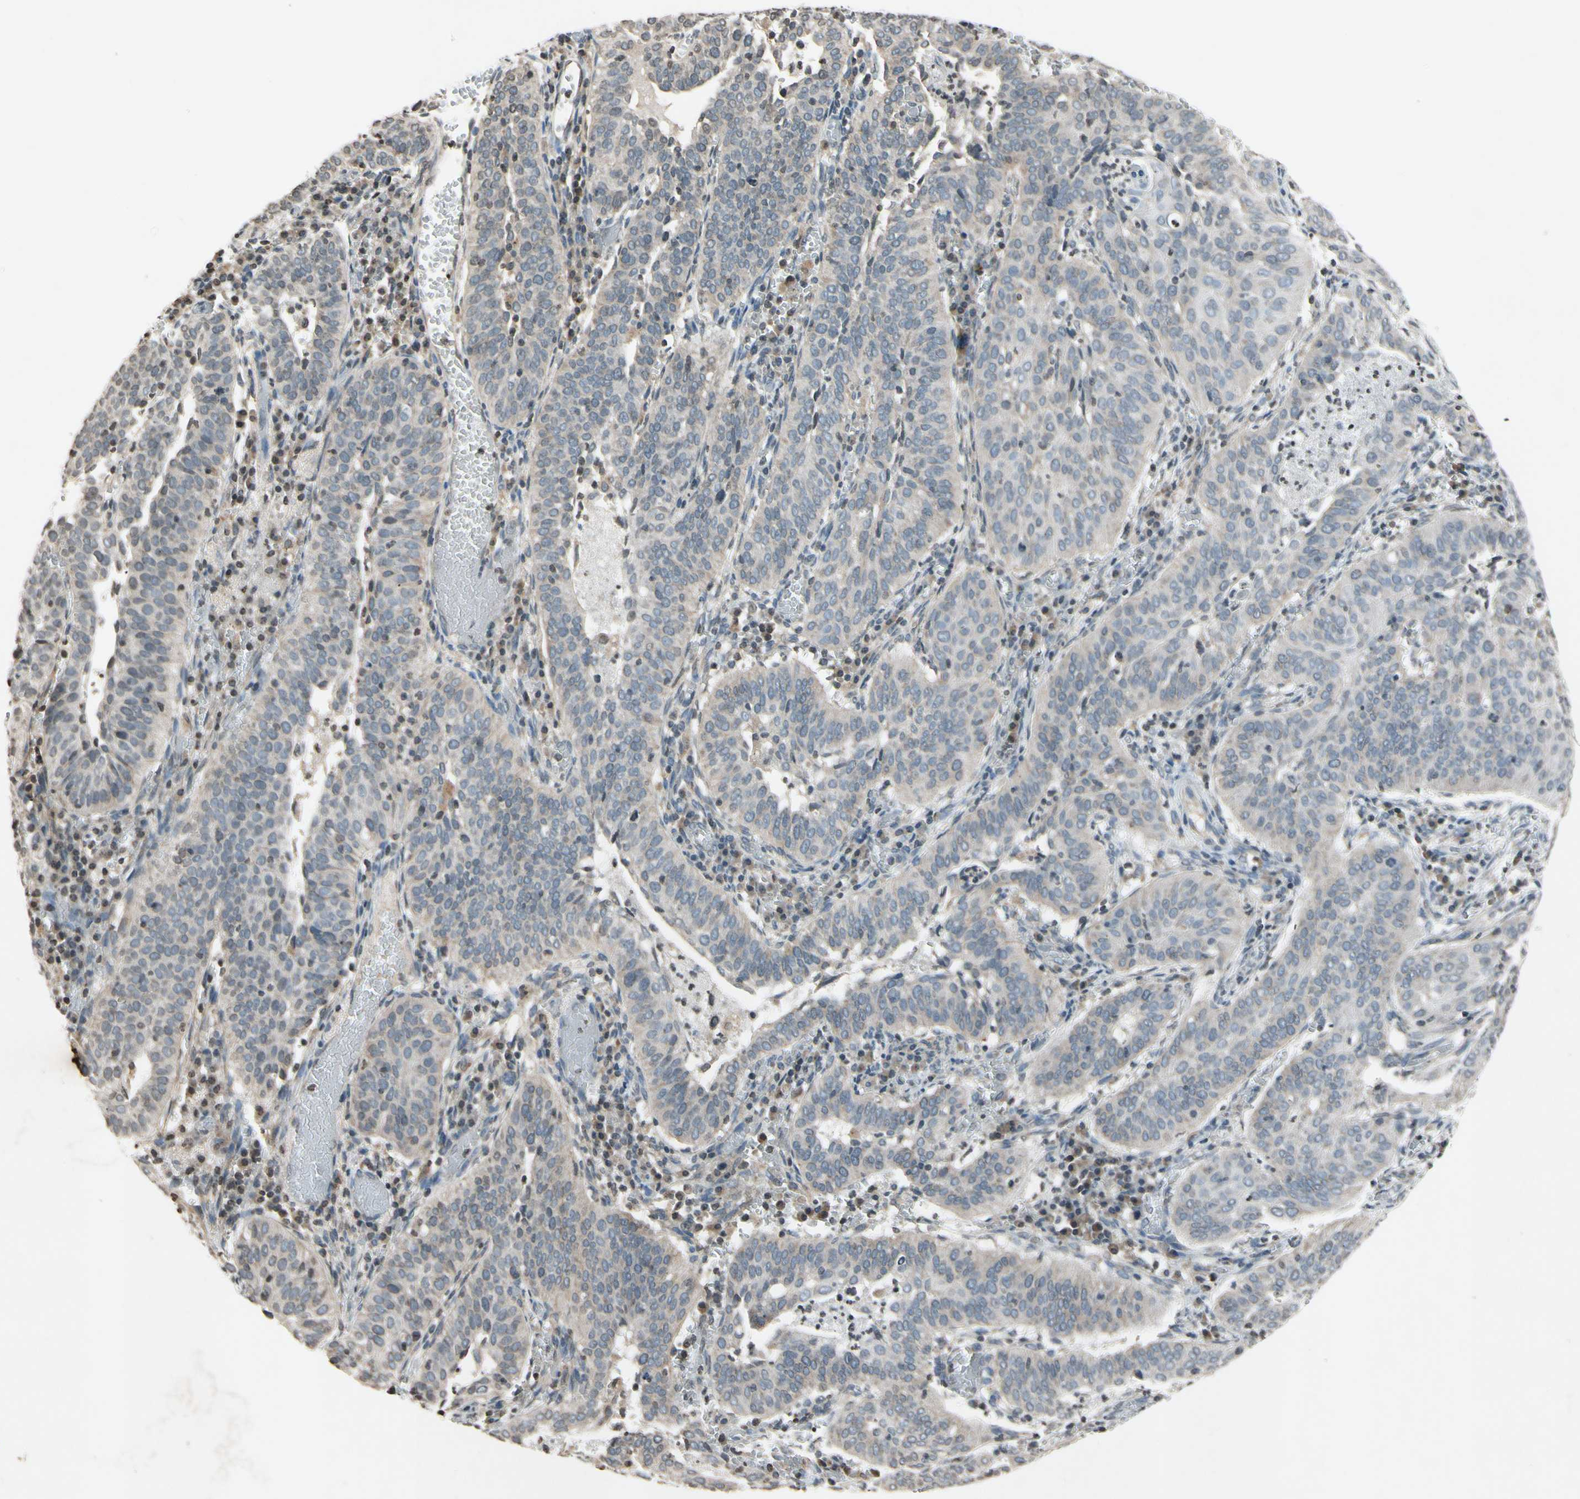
{"staining": {"intensity": "weak", "quantity": ">75%", "location": "cytoplasmic/membranous"}, "tissue": "cervical cancer", "cell_type": "Tumor cells", "image_type": "cancer", "snomed": [{"axis": "morphology", "description": "Squamous cell carcinoma, NOS"}, {"axis": "topography", "description": "Cervix"}], "caption": "Protein staining of cervical cancer tissue exhibits weak cytoplasmic/membranous expression in approximately >75% of tumor cells.", "gene": "CLDN11", "patient": {"sex": "female", "age": 39}}